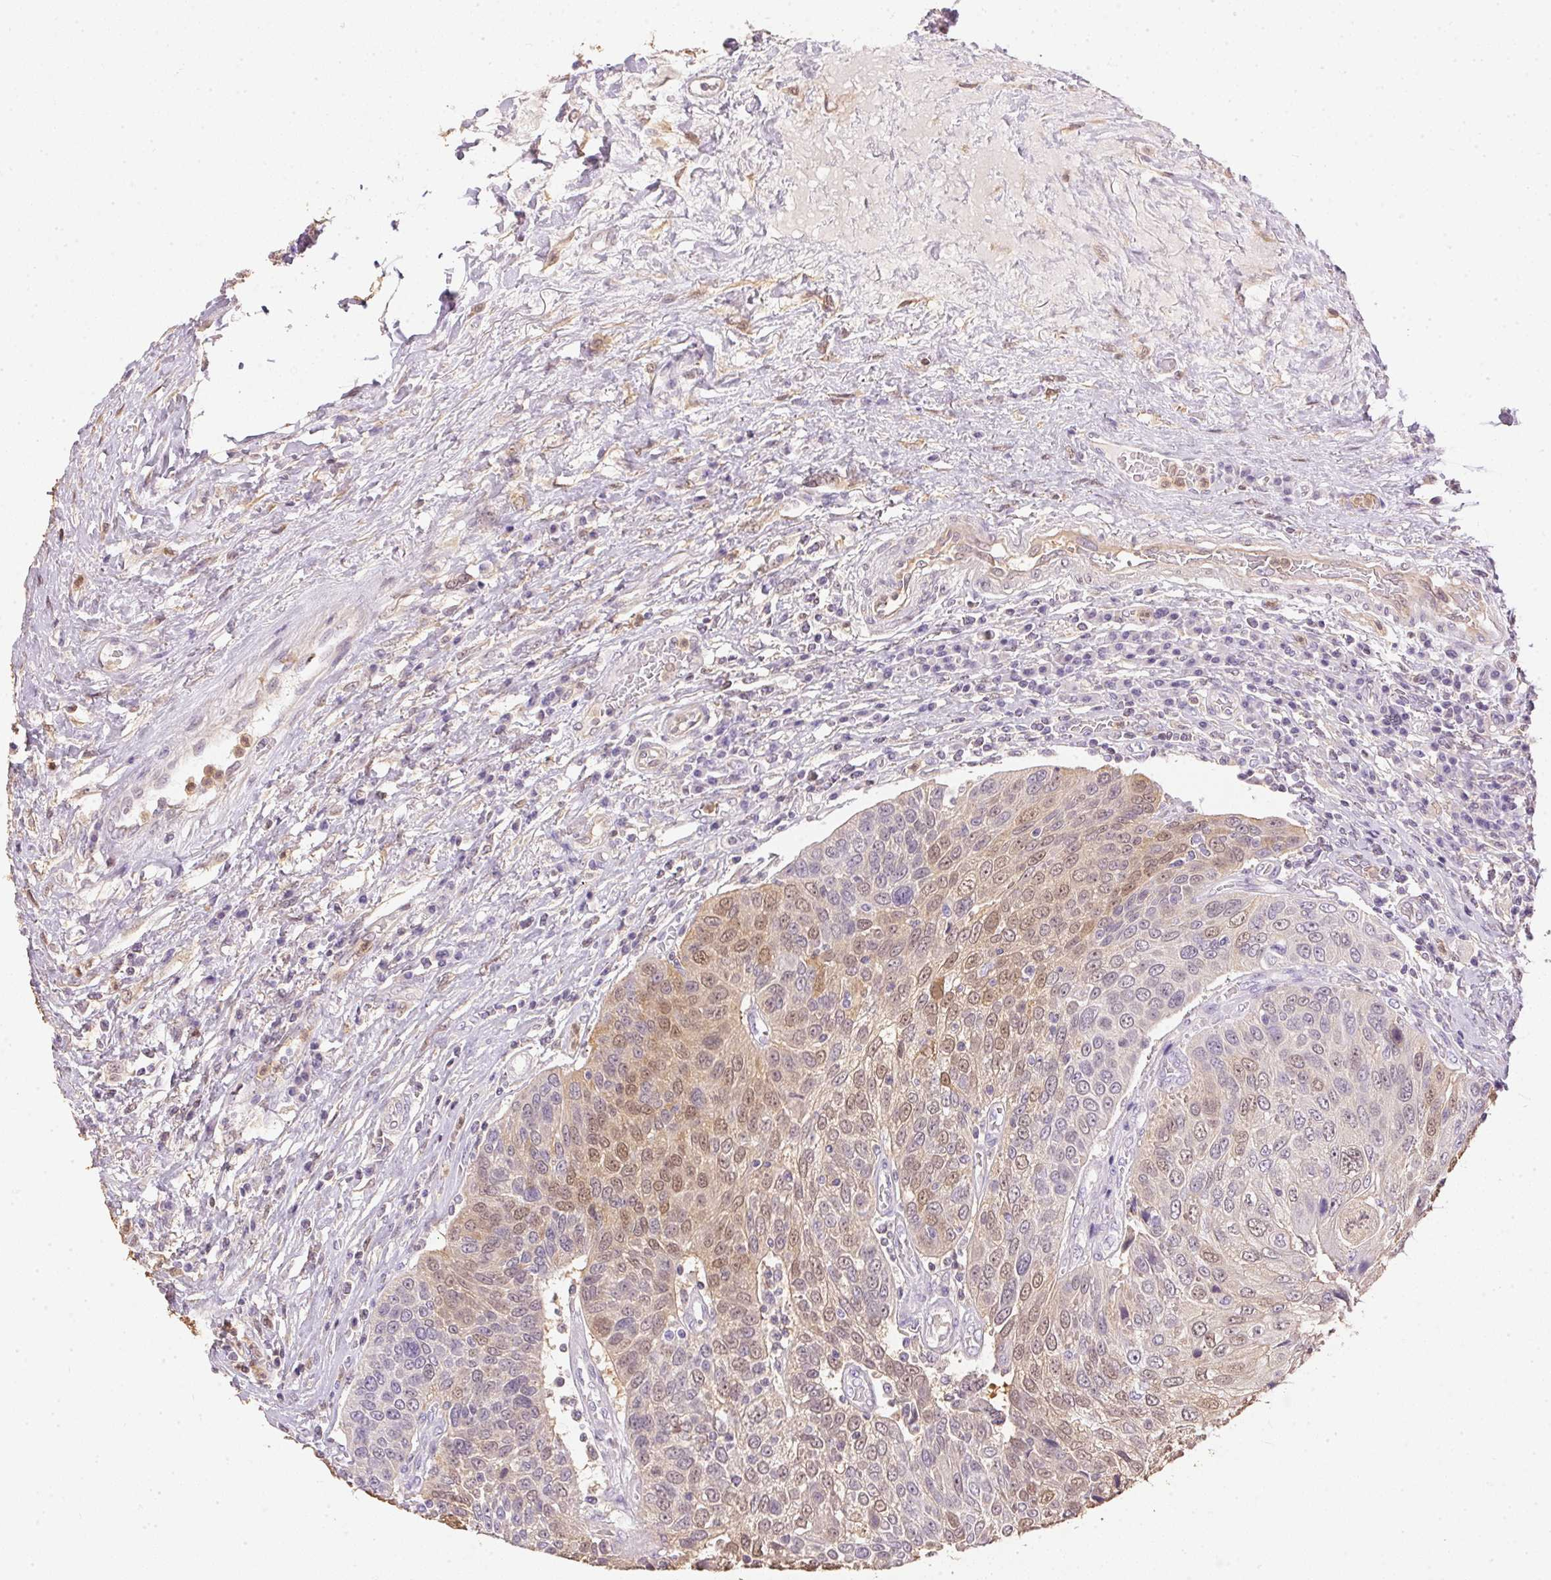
{"staining": {"intensity": "weak", "quantity": "<25%", "location": "nuclear"}, "tissue": "urothelial cancer", "cell_type": "Tumor cells", "image_type": "cancer", "snomed": [{"axis": "morphology", "description": "Urothelial carcinoma, High grade"}, {"axis": "topography", "description": "Urinary bladder"}], "caption": "This is an immunohistochemistry photomicrograph of human high-grade urothelial carcinoma. There is no positivity in tumor cells.", "gene": "S100A3", "patient": {"sex": "female", "age": 70}}